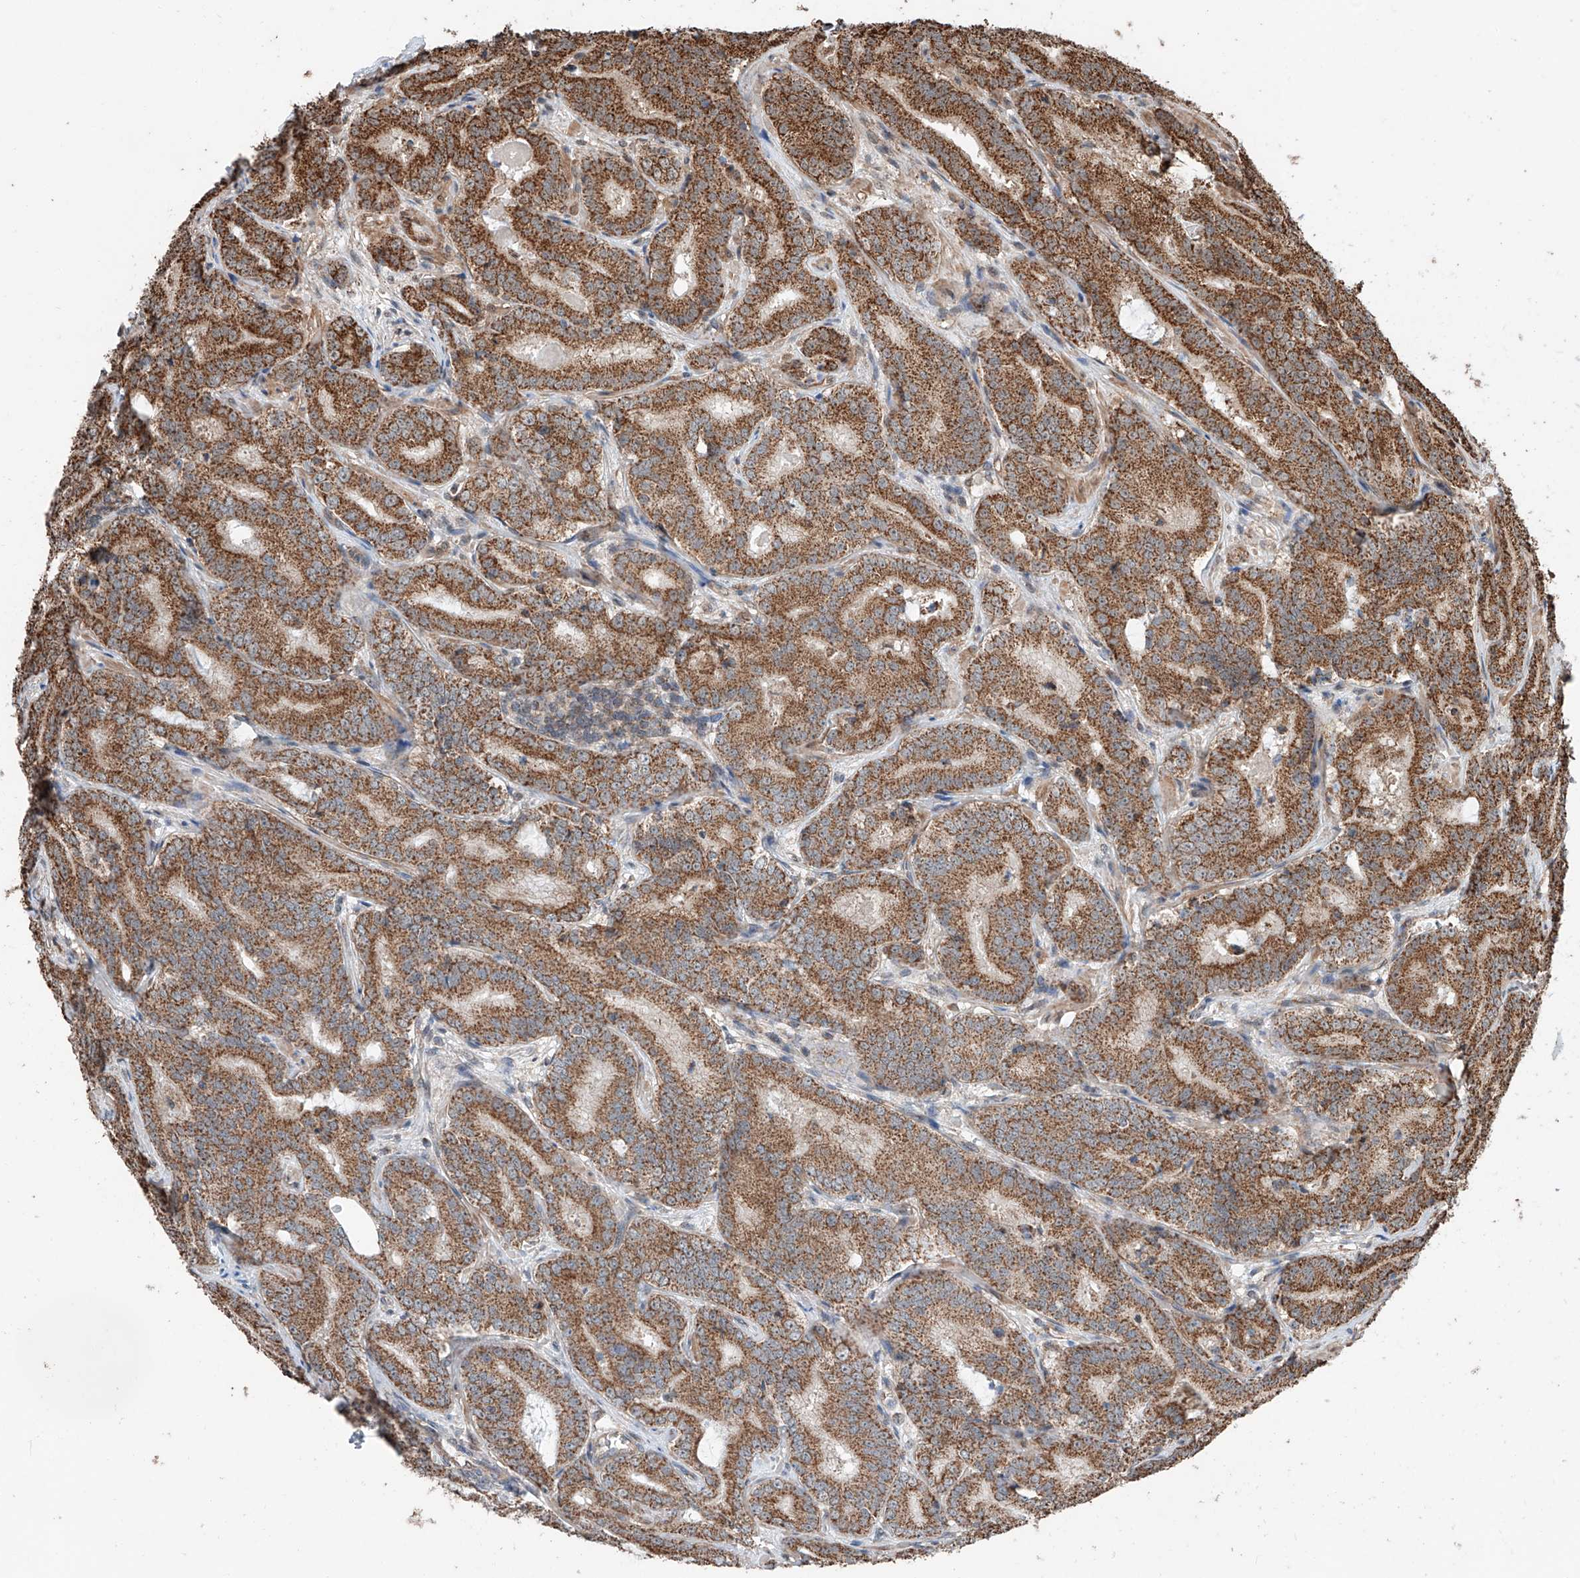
{"staining": {"intensity": "moderate", "quantity": ">75%", "location": "cytoplasmic/membranous"}, "tissue": "prostate cancer", "cell_type": "Tumor cells", "image_type": "cancer", "snomed": [{"axis": "morphology", "description": "Adenocarcinoma, High grade"}, {"axis": "topography", "description": "Prostate"}], "caption": "Immunohistochemical staining of adenocarcinoma (high-grade) (prostate) reveals moderate cytoplasmic/membranous protein expression in about >75% of tumor cells.", "gene": "ZNF445", "patient": {"sex": "male", "age": 57}}